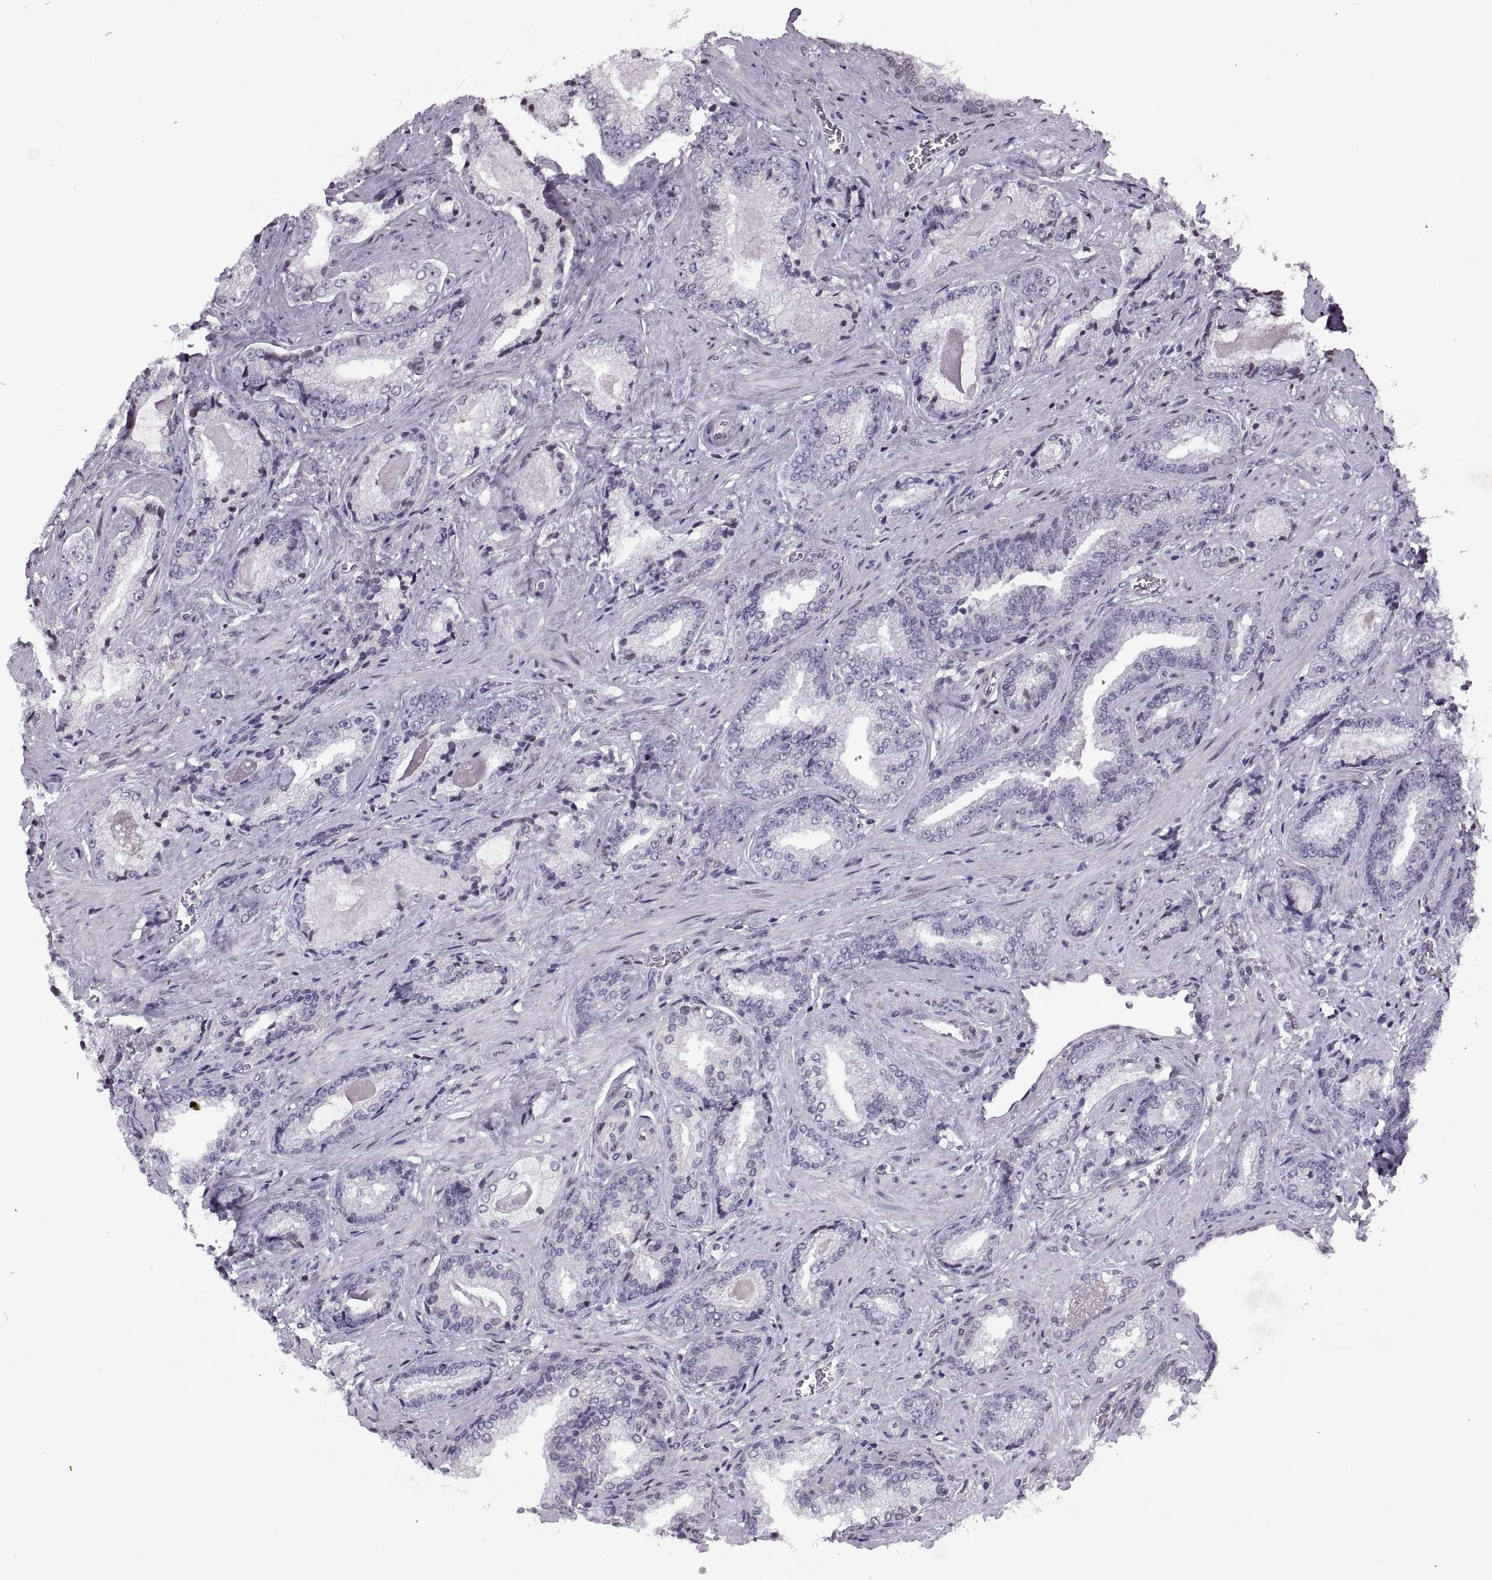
{"staining": {"intensity": "negative", "quantity": "none", "location": "none"}, "tissue": "prostate cancer", "cell_type": "Tumor cells", "image_type": "cancer", "snomed": [{"axis": "morphology", "description": "Adenocarcinoma, Low grade"}, {"axis": "topography", "description": "Prostate"}], "caption": "Prostate cancer was stained to show a protein in brown. There is no significant positivity in tumor cells.", "gene": "H1-8", "patient": {"sex": "male", "age": 61}}